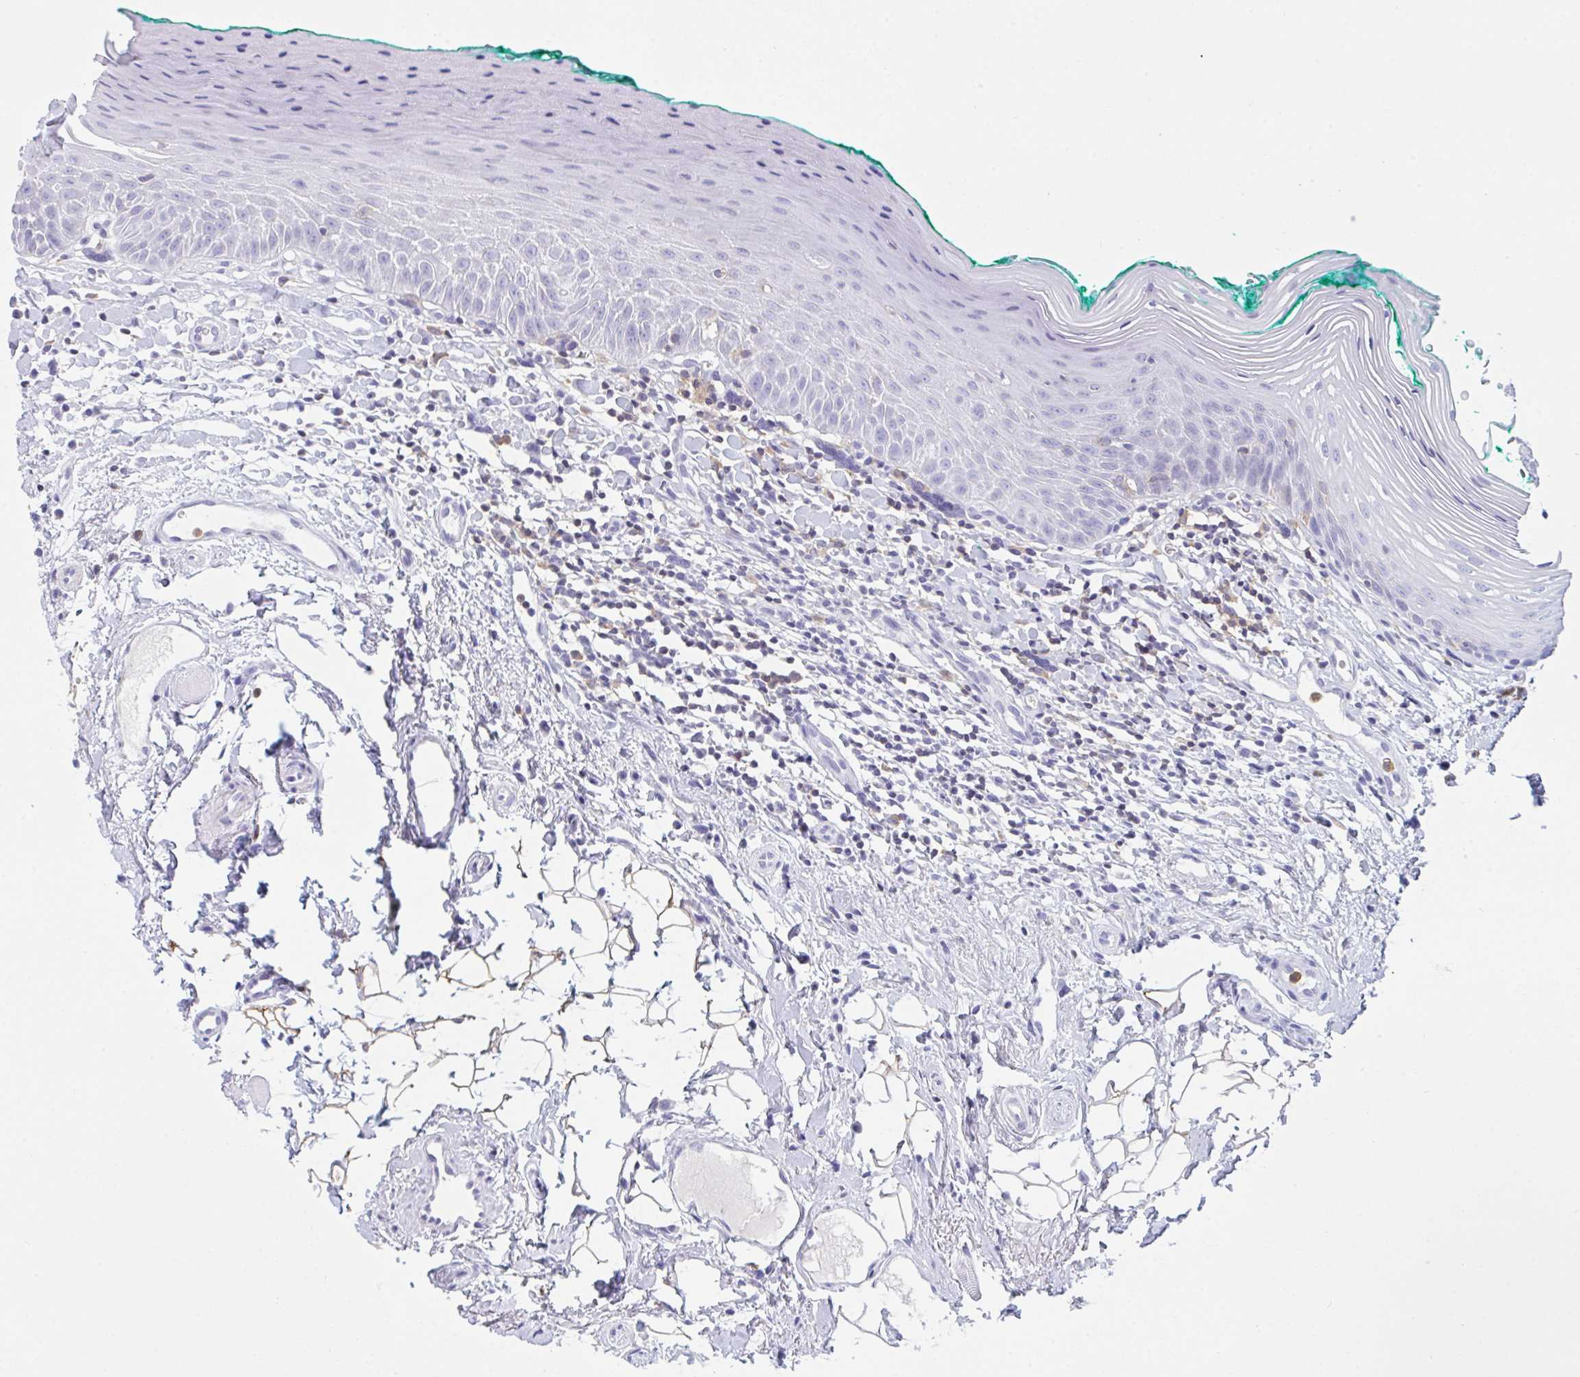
{"staining": {"intensity": "negative", "quantity": "none", "location": "none"}, "tissue": "oral mucosa", "cell_type": "Squamous epithelial cells", "image_type": "normal", "snomed": [{"axis": "morphology", "description": "Normal tissue, NOS"}, {"axis": "topography", "description": "Oral tissue"}, {"axis": "topography", "description": "Tounge, NOS"}], "caption": "A photomicrograph of human oral mucosa is negative for staining in squamous epithelial cells. The staining is performed using DAB (3,3'-diaminobenzidine) brown chromogen with nuclei counter-stained in using hematoxylin.", "gene": "MYO1F", "patient": {"sex": "male", "age": 83}}